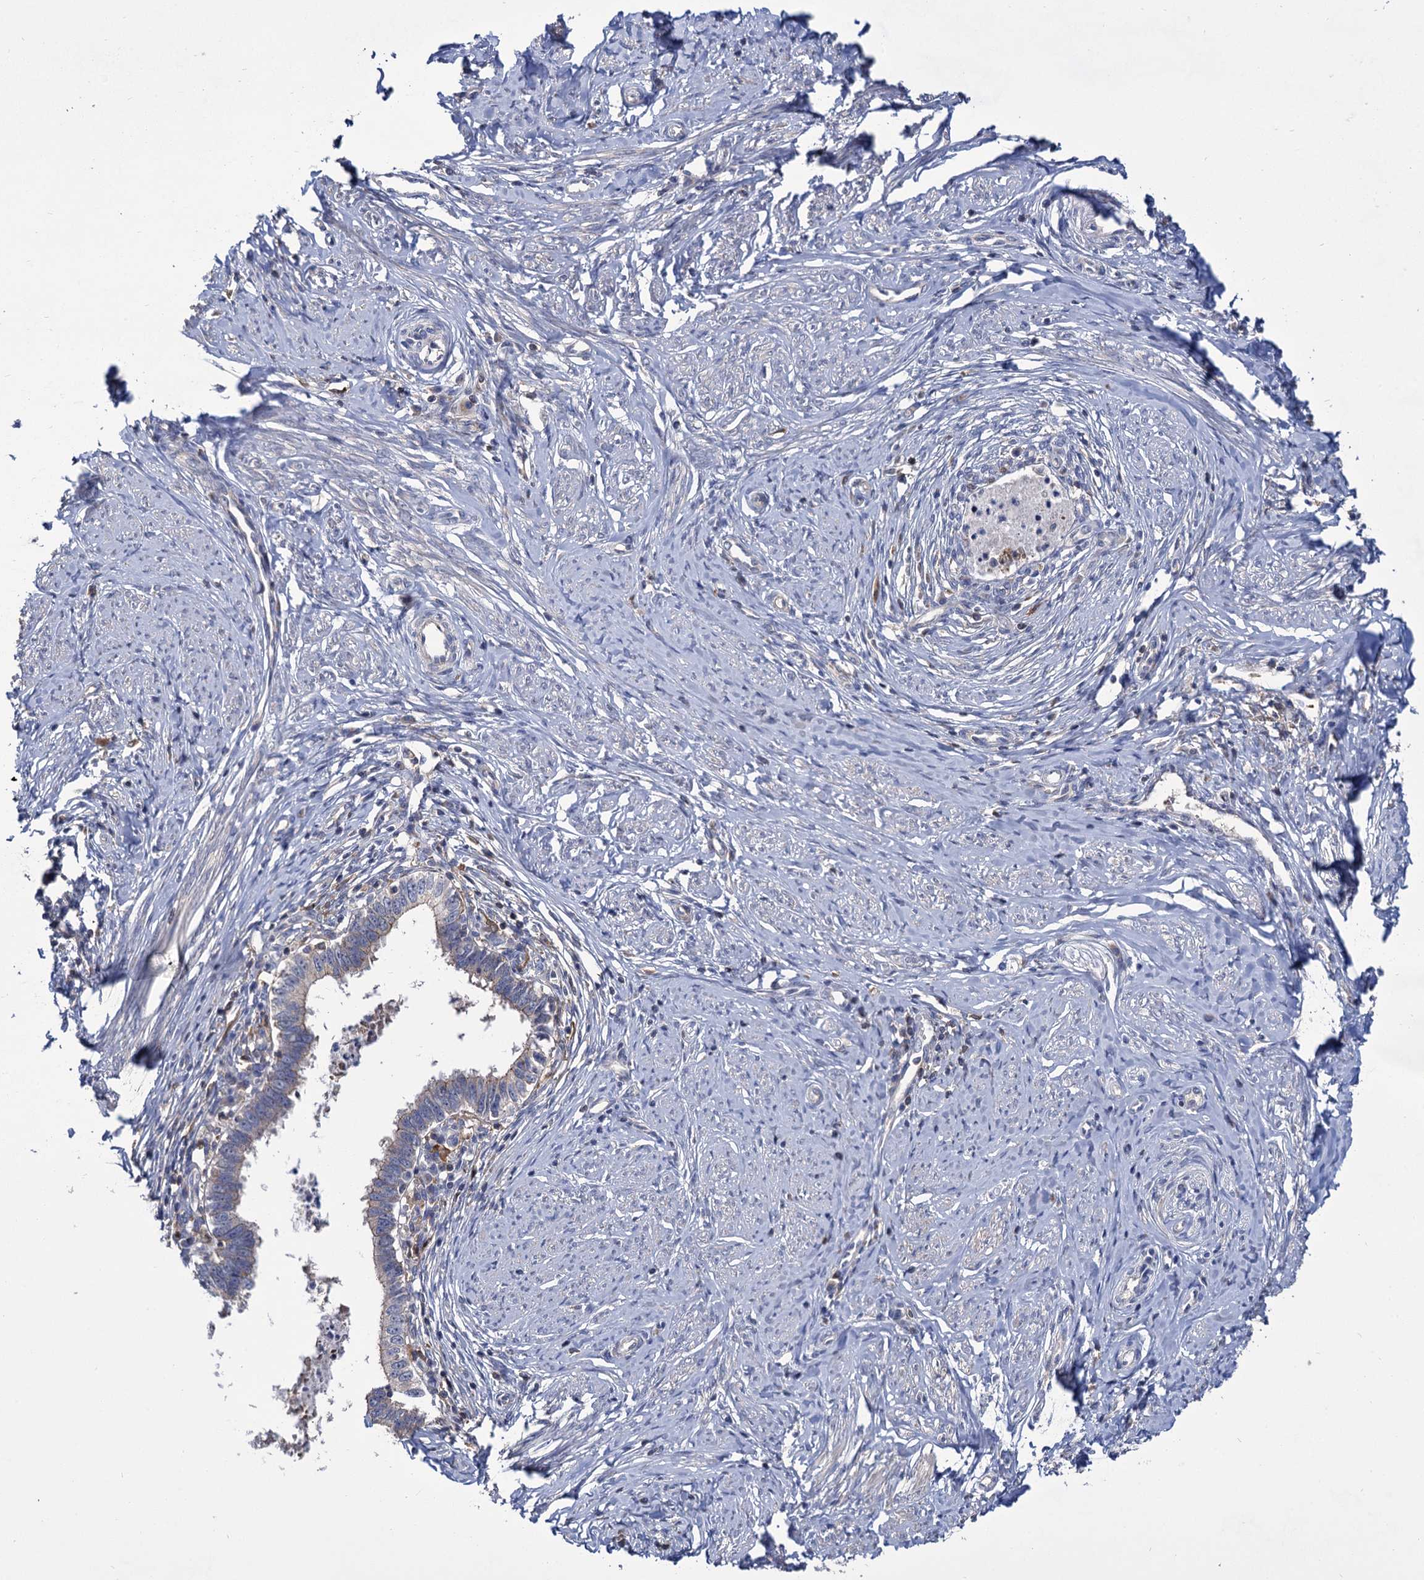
{"staining": {"intensity": "weak", "quantity": "<25%", "location": "cytoplasmic/membranous"}, "tissue": "cervical cancer", "cell_type": "Tumor cells", "image_type": "cancer", "snomed": [{"axis": "morphology", "description": "Adenocarcinoma, NOS"}, {"axis": "topography", "description": "Cervix"}], "caption": "This photomicrograph is of cervical adenocarcinoma stained with immunohistochemistry (IHC) to label a protein in brown with the nuclei are counter-stained blue. There is no expression in tumor cells.", "gene": "GCLC", "patient": {"sex": "female", "age": 36}}